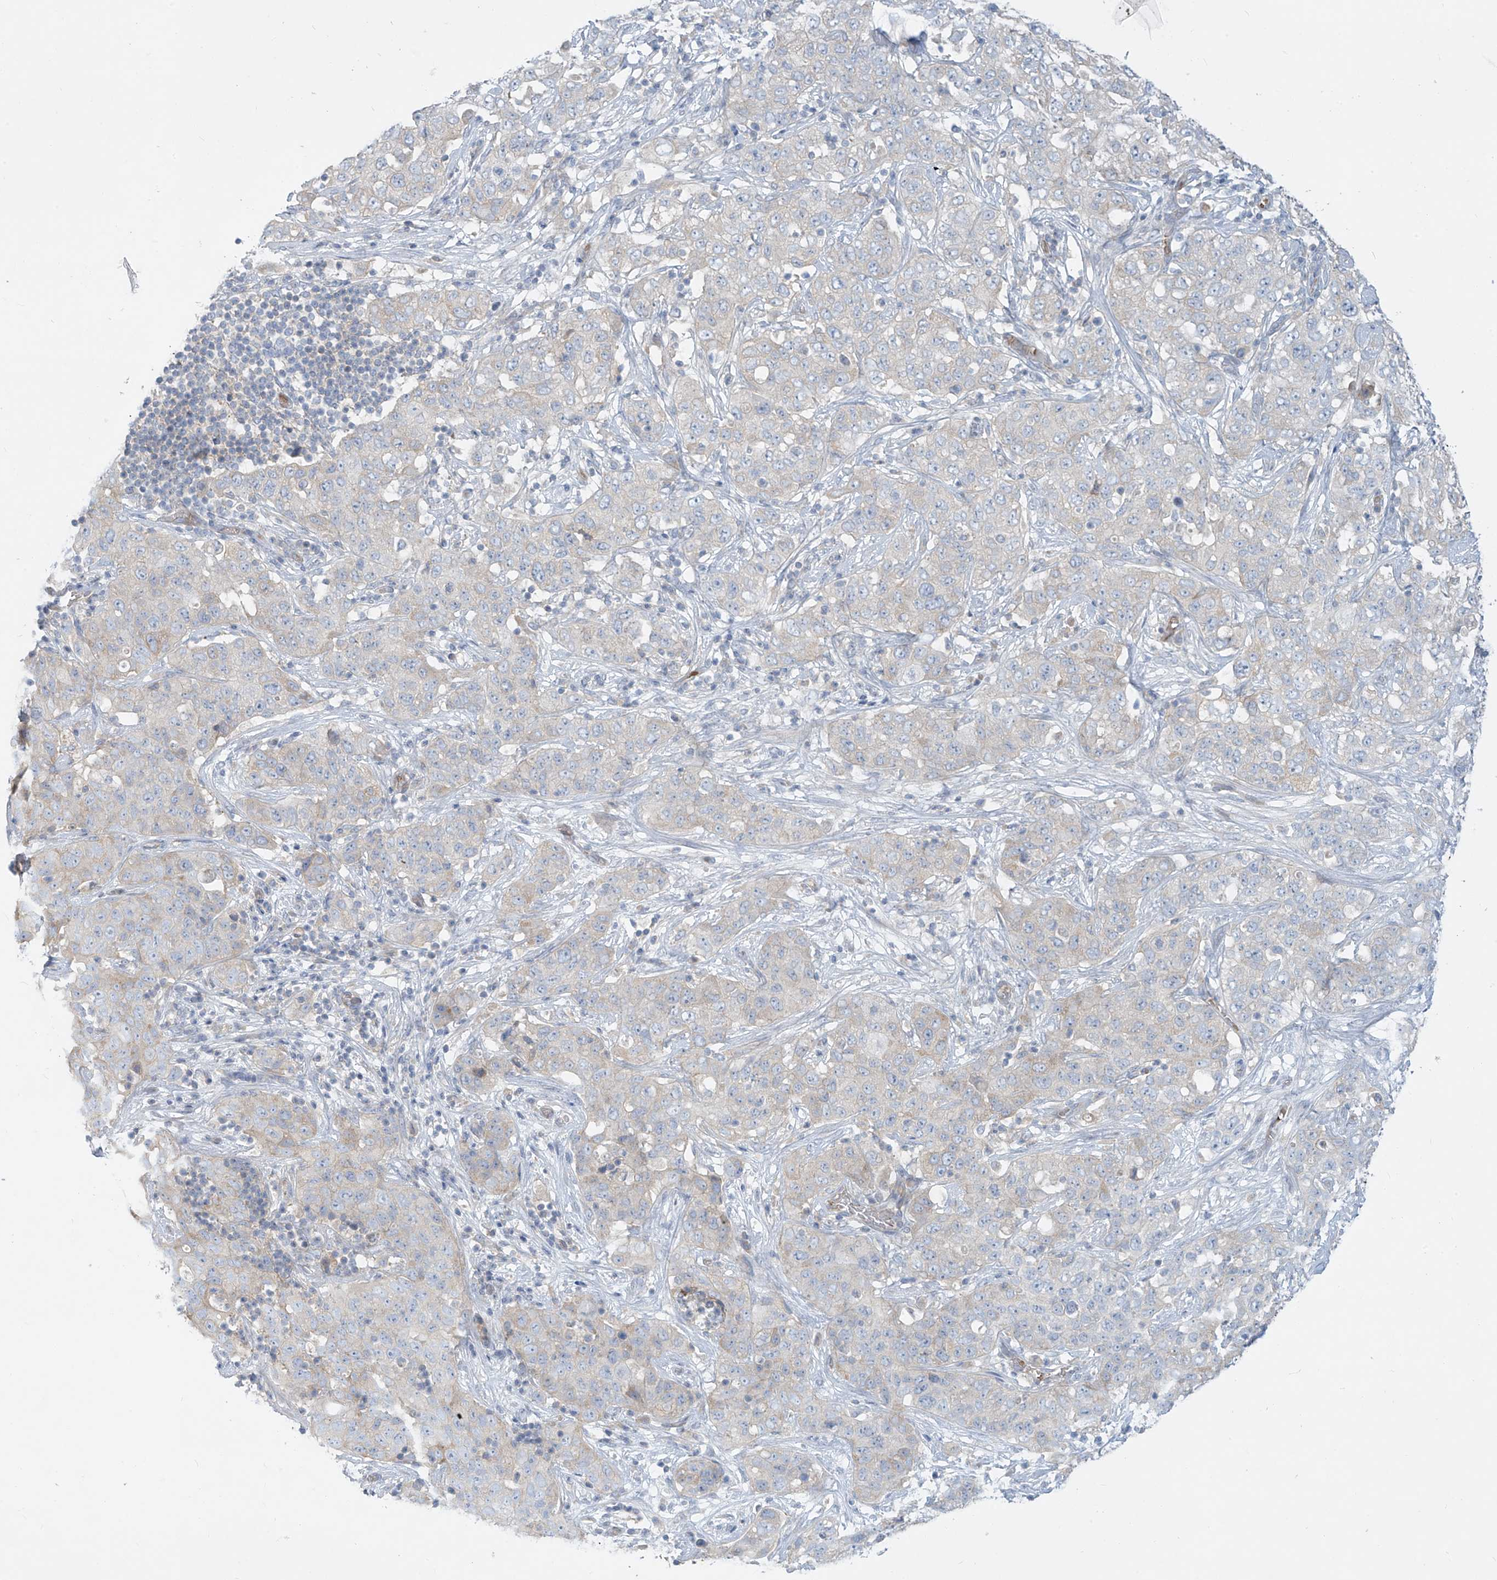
{"staining": {"intensity": "negative", "quantity": "none", "location": "none"}, "tissue": "stomach cancer", "cell_type": "Tumor cells", "image_type": "cancer", "snomed": [{"axis": "morphology", "description": "Normal tissue, NOS"}, {"axis": "morphology", "description": "Adenocarcinoma, NOS"}, {"axis": "topography", "description": "Lymph node"}, {"axis": "topography", "description": "Stomach"}], "caption": "Immunohistochemistry image of human adenocarcinoma (stomach) stained for a protein (brown), which reveals no positivity in tumor cells. (DAB (3,3'-diaminobenzidine) IHC visualized using brightfield microscopy, high magnification).", "gene": "DGKQ", "patient": {"sex": "male", "age": 48}}